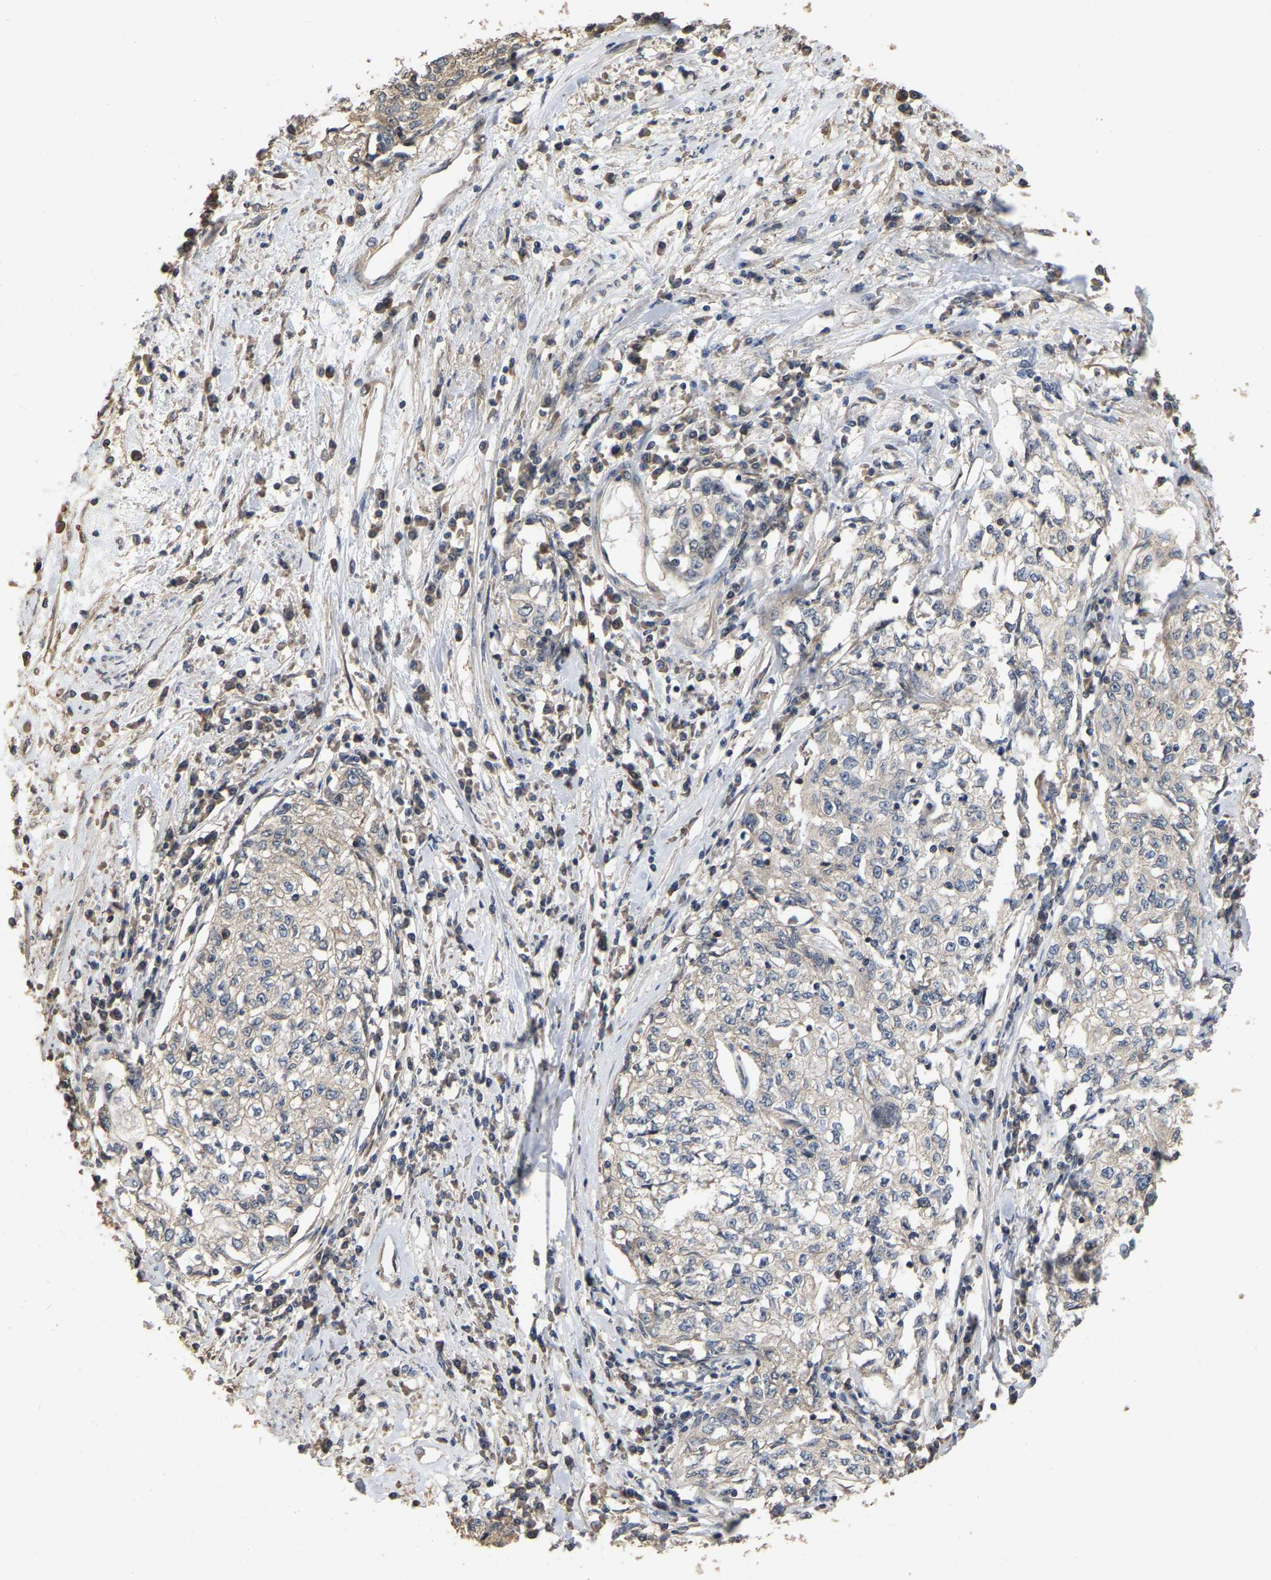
{"staining": {"intensity": "negative", "quantity": "none", "location": "none"}, "tissue": "cervical cancer", "cell_type": "Tumor cells", "image_type": "cancer", "snomed": [{"axis": "morphology", "description": "Squamous cell carcinoma, NOS"}, {"axis": "topography", "description": "Cervix"}], "caption": "An IHC histopathology image of cervical squamous cell carcinoma is shown. There is no staining in tumor cells of cervical squamous cell carcinoma. (Brightfield microscopy of DAB (3,3'-diaminobenzidine) IHC at high magnification).", "gene": "NCS1", "patient": {"sex": "female", "age": 57}}